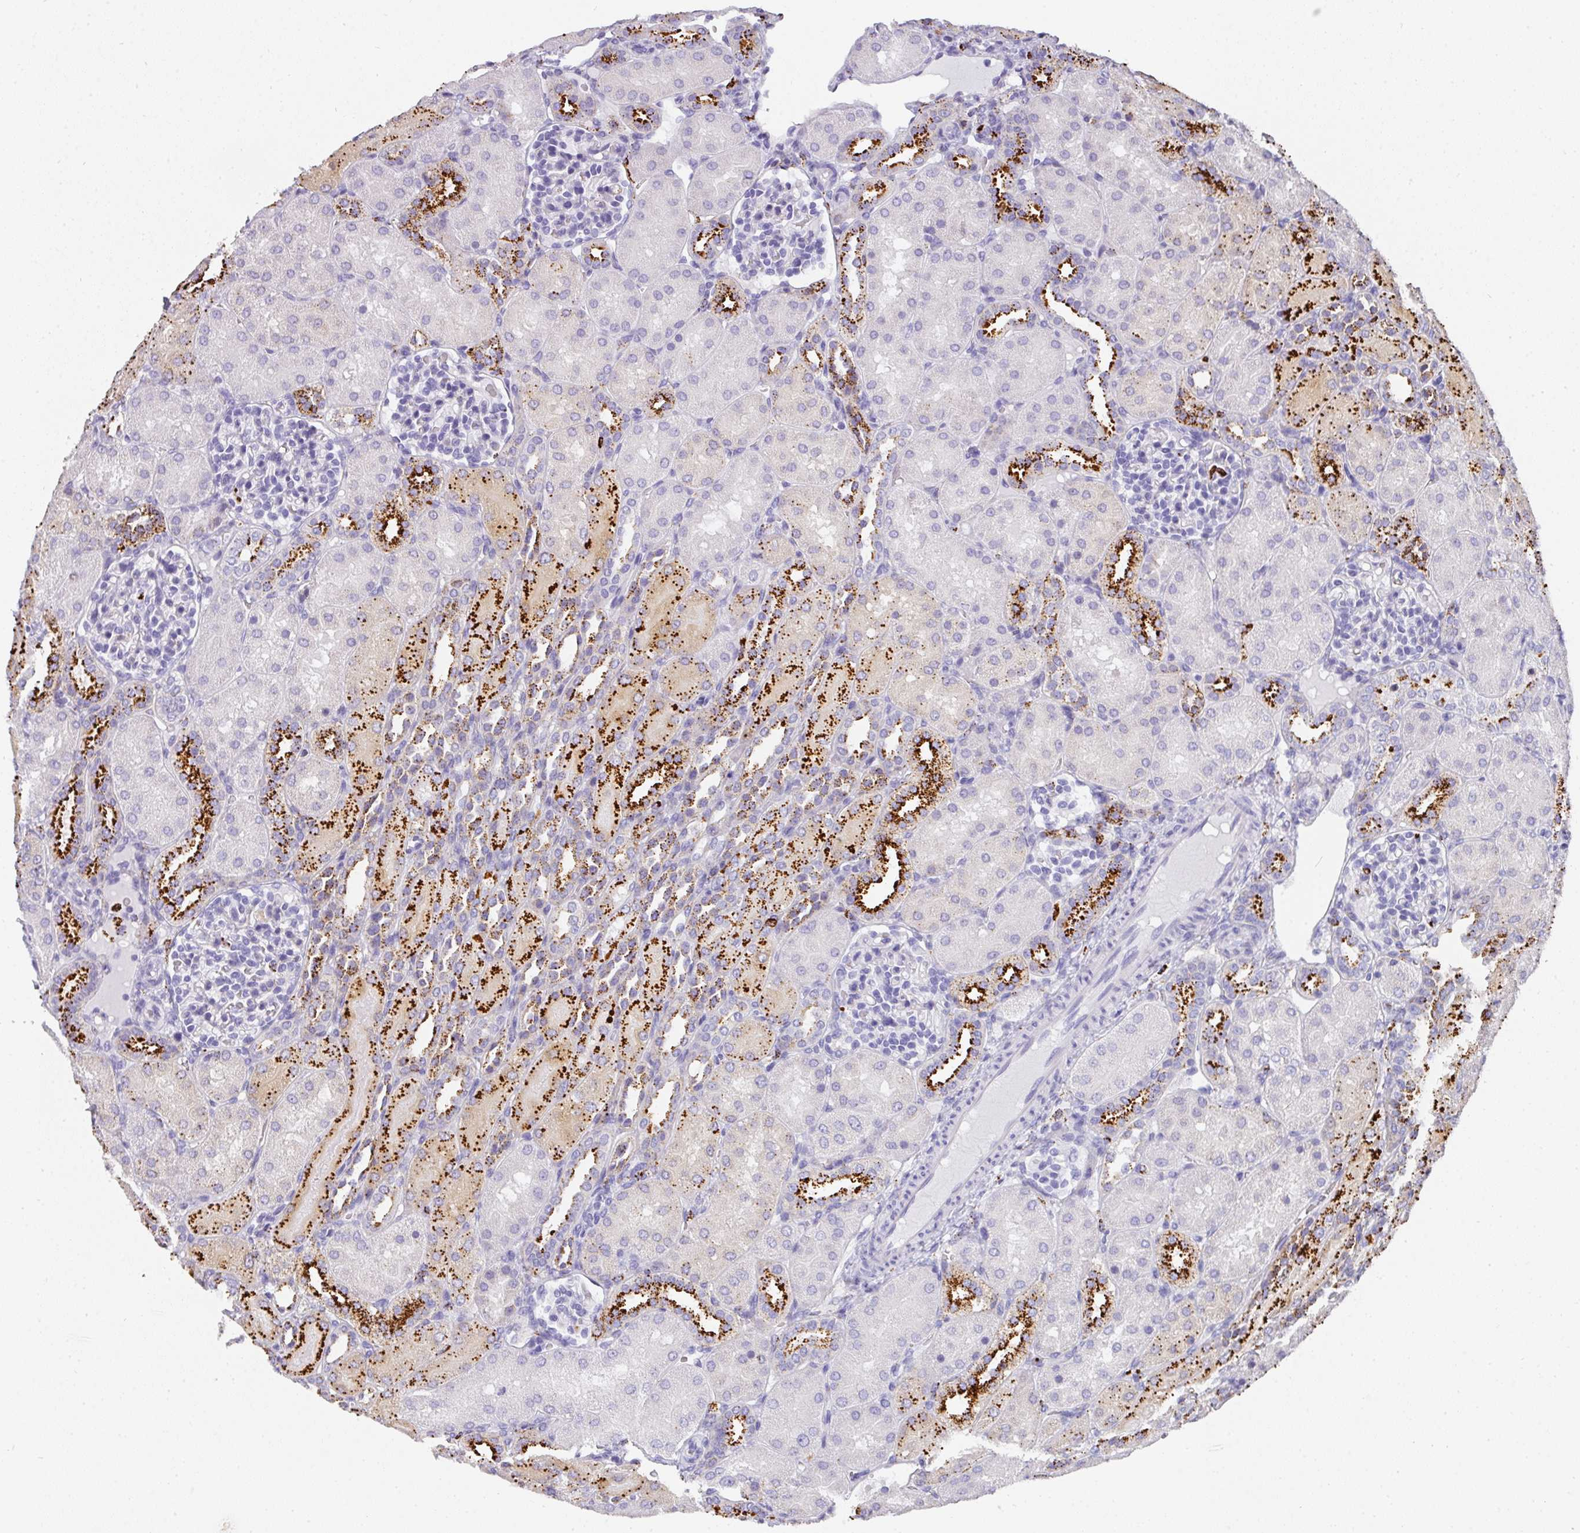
{"staining": {"intensity": "strong", "quantity": "<25%", "location": "cytoplasmic/membranous"}, "tissue": "kidney", "cell_type": "Cells in glomeruli", "image_type": "normal", "snomed": [{"axis": "morphology", "description": "Normal tissue, NOS"}, {"axis": "topography", "description": "Kidney"}], "caption": "A micrograph of kidney stained for a protein displays strong cytoplasmic/membranous brown staining in cells in glomeruli. (brown staining indicates protein expression, while blue staining denotes nuclei).", "gene": "MMACHC", "patient": {"sex": "male", "age": 1}}